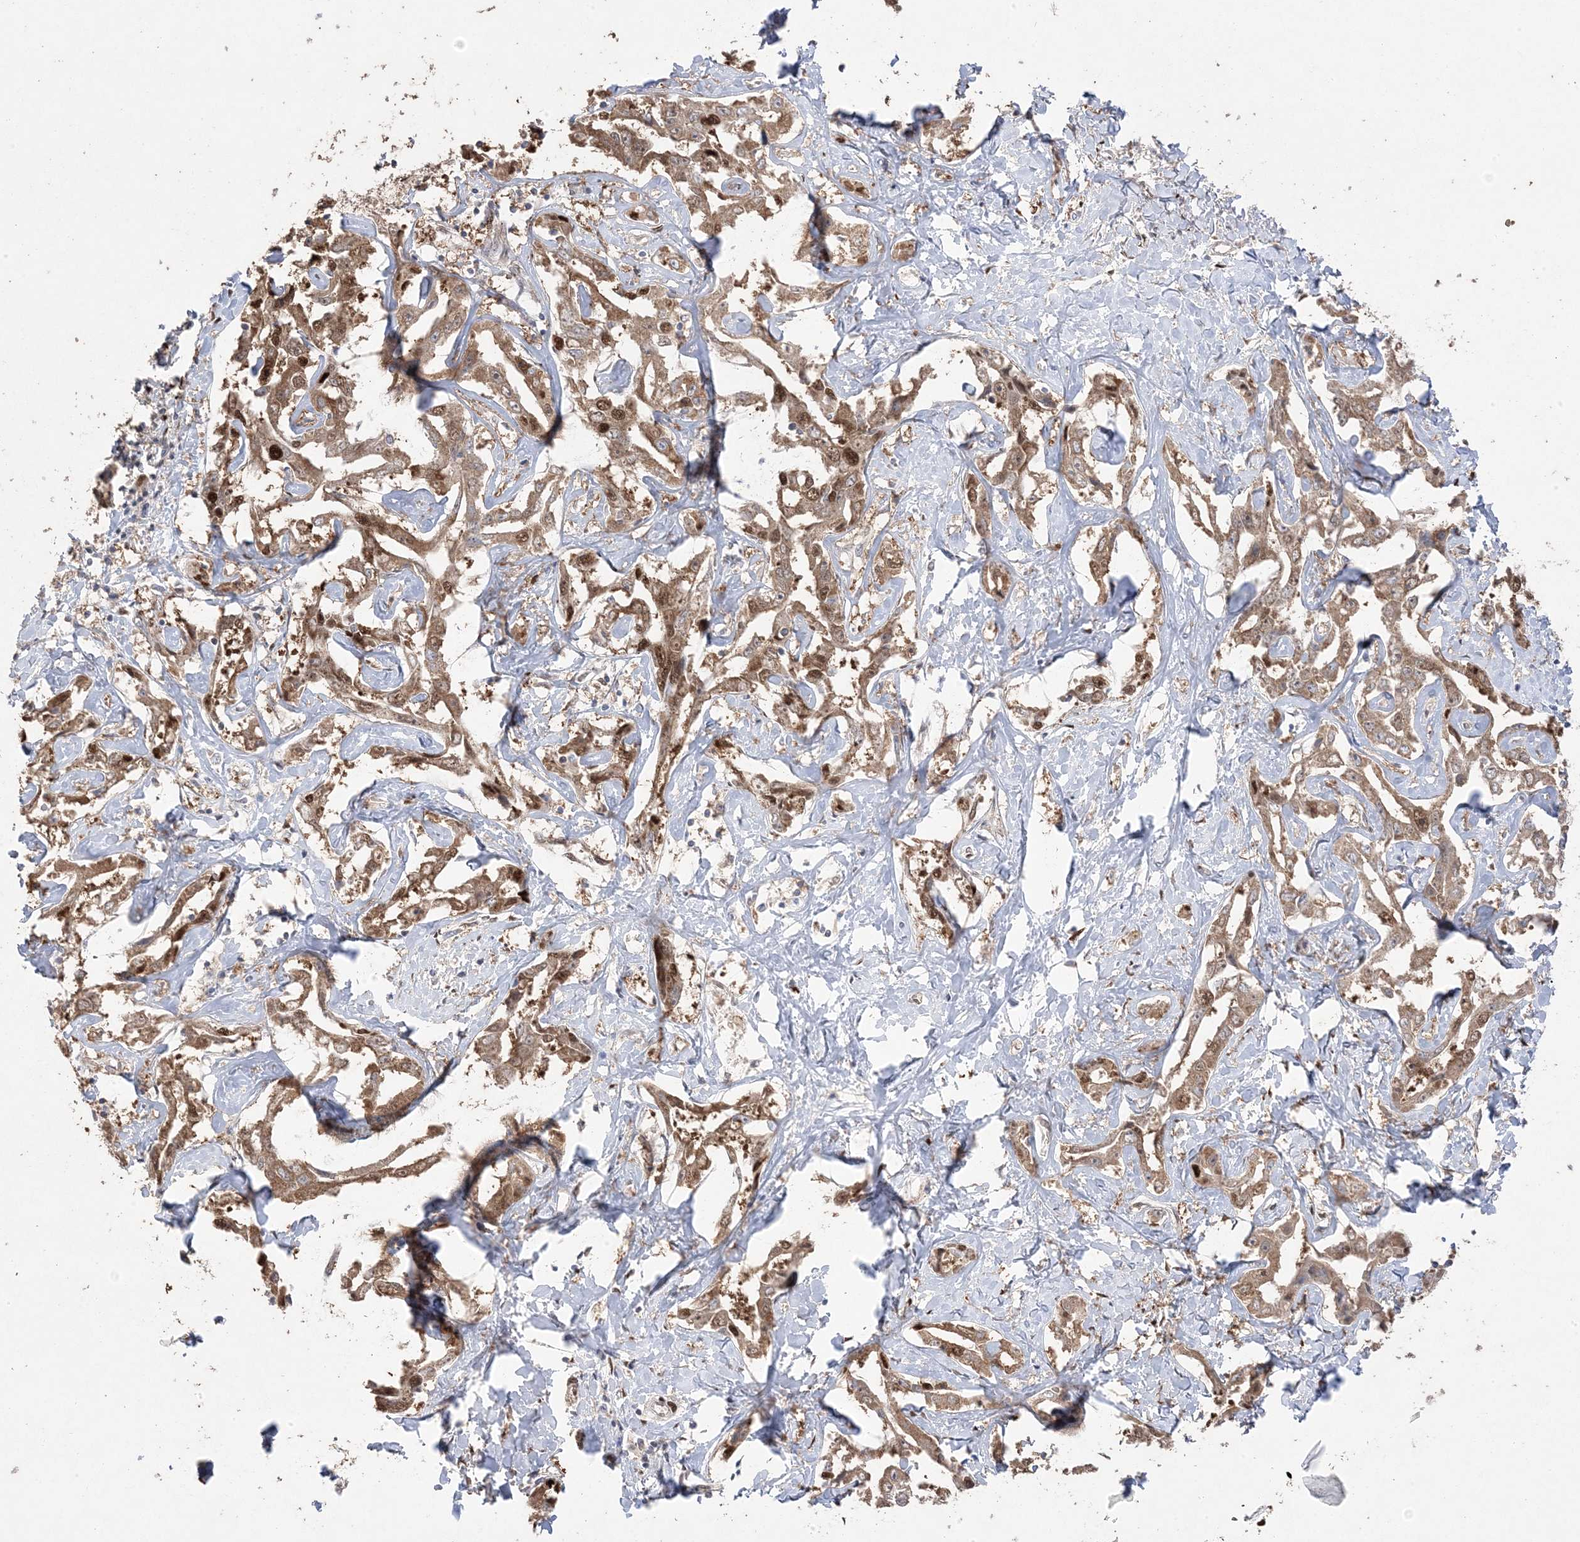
{"staining": {"intensity": "strong", "quantity": "25%-75%", "location": "cytoplasmic/membranous,nuclear"}, "tissue": "liver cancer", "cell_type": "Tumor cells", "image_type": "cancer", "snomed": [{"axis": "morphology", "description": "Cholangiocarcinoma"}, {"axis": "topography", "description": "Liver"}], "caption": "Tumor cells display high levels of strong cytoplasmic/membranous and nuclear expression in approximately 25%-75% of cells in human liver cancer. Nuclei are stained in blue.", "gene": "PPOX", "patient": {"sex": "male", "age": 59}}